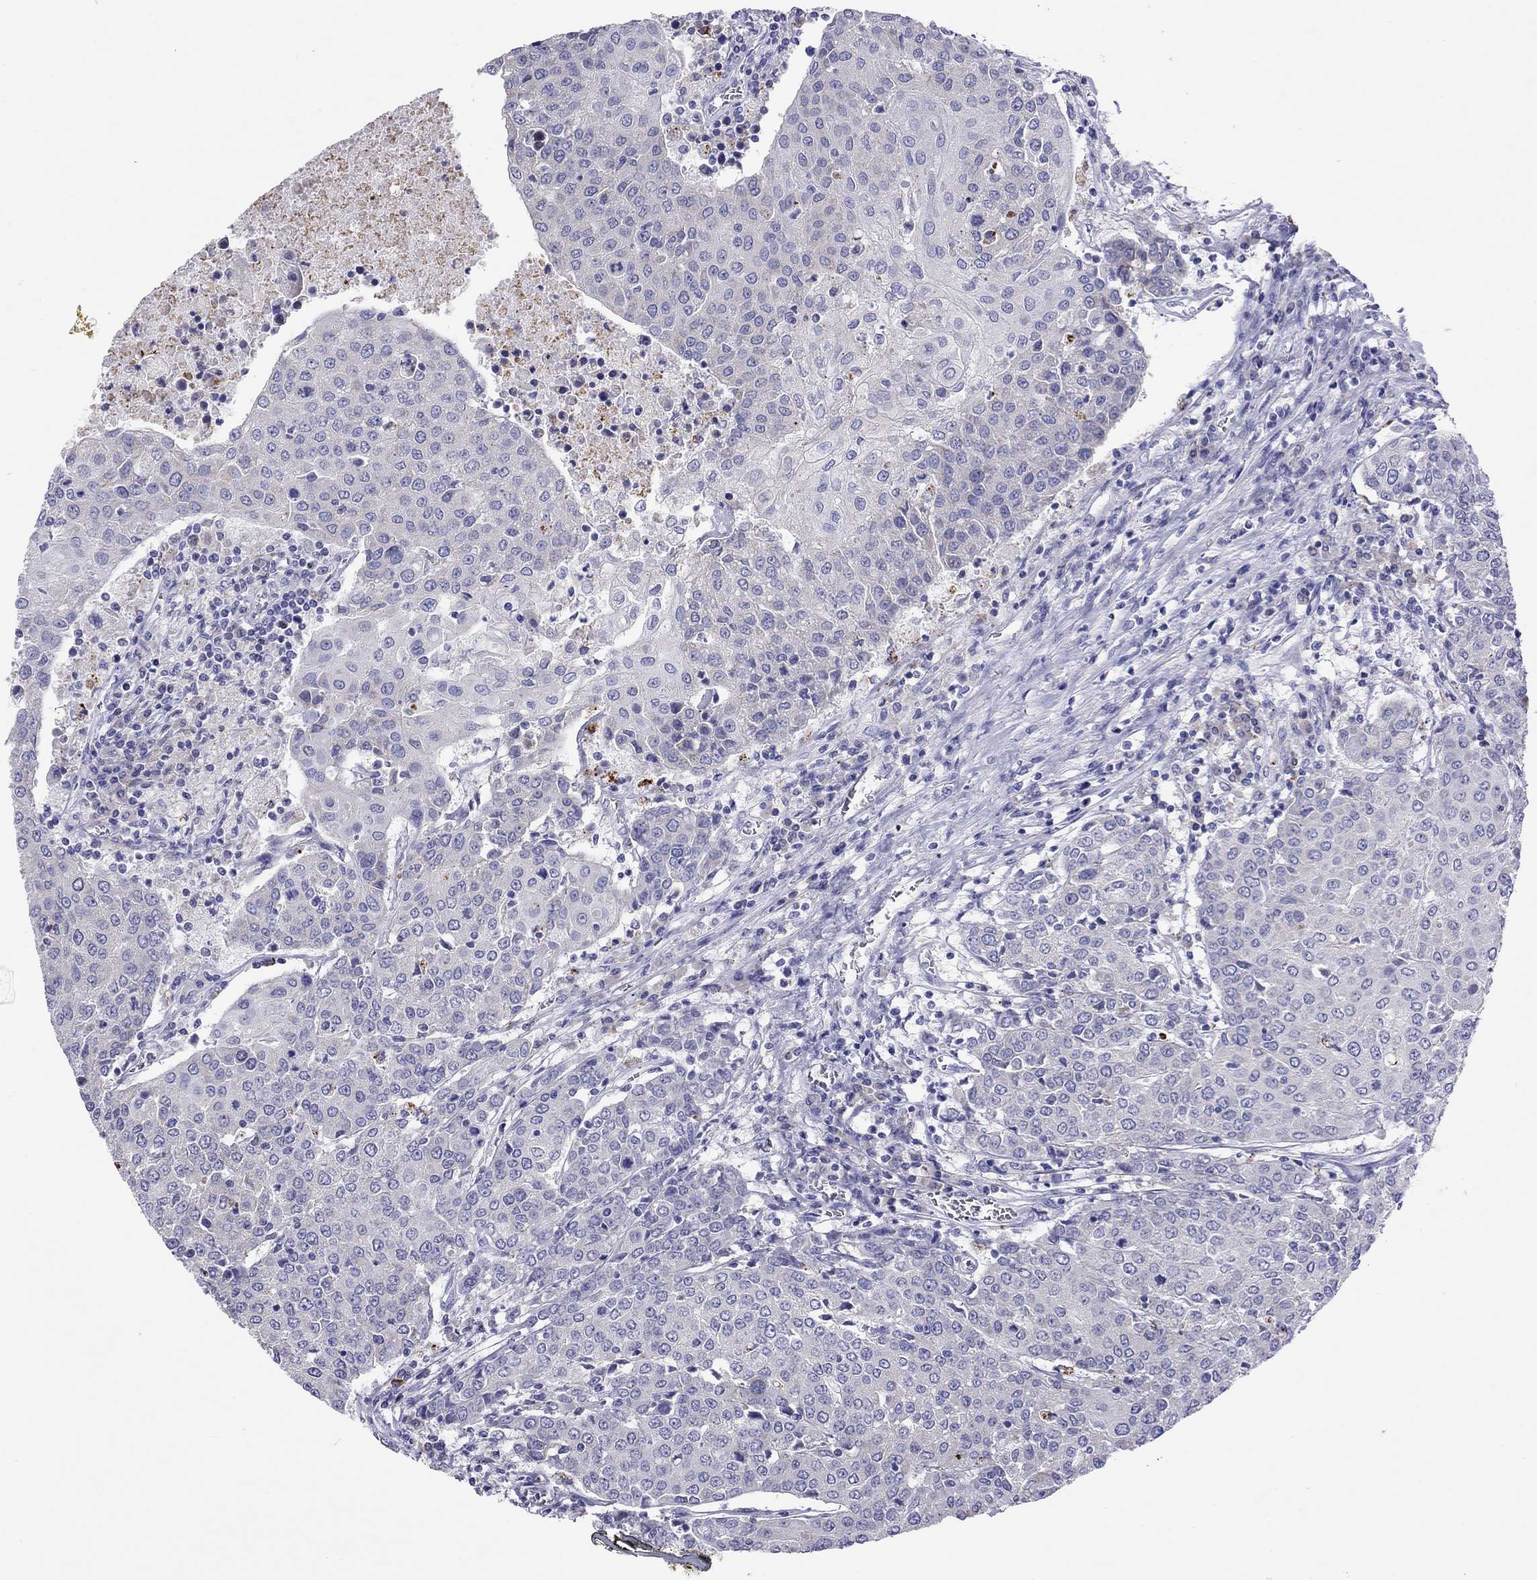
{"staining": {"intensity": "negative", "quantity": "none", "location": "none"}, "tissue": "urothelial cancer", "cell_type": "Tumor cells", "image_type": "cancer", "snomed": [{"axis": "morphology", "description": "Urothelial carcinoma, High grade"}, {"axis": "topography", "description": "Urinary bladder"}], "caption": "The IHC image has no significant staining in tumor cells of urothelial cancer tissue.", "gene": "COL9A1", "patient": {"sex": "female", "age": 85}}